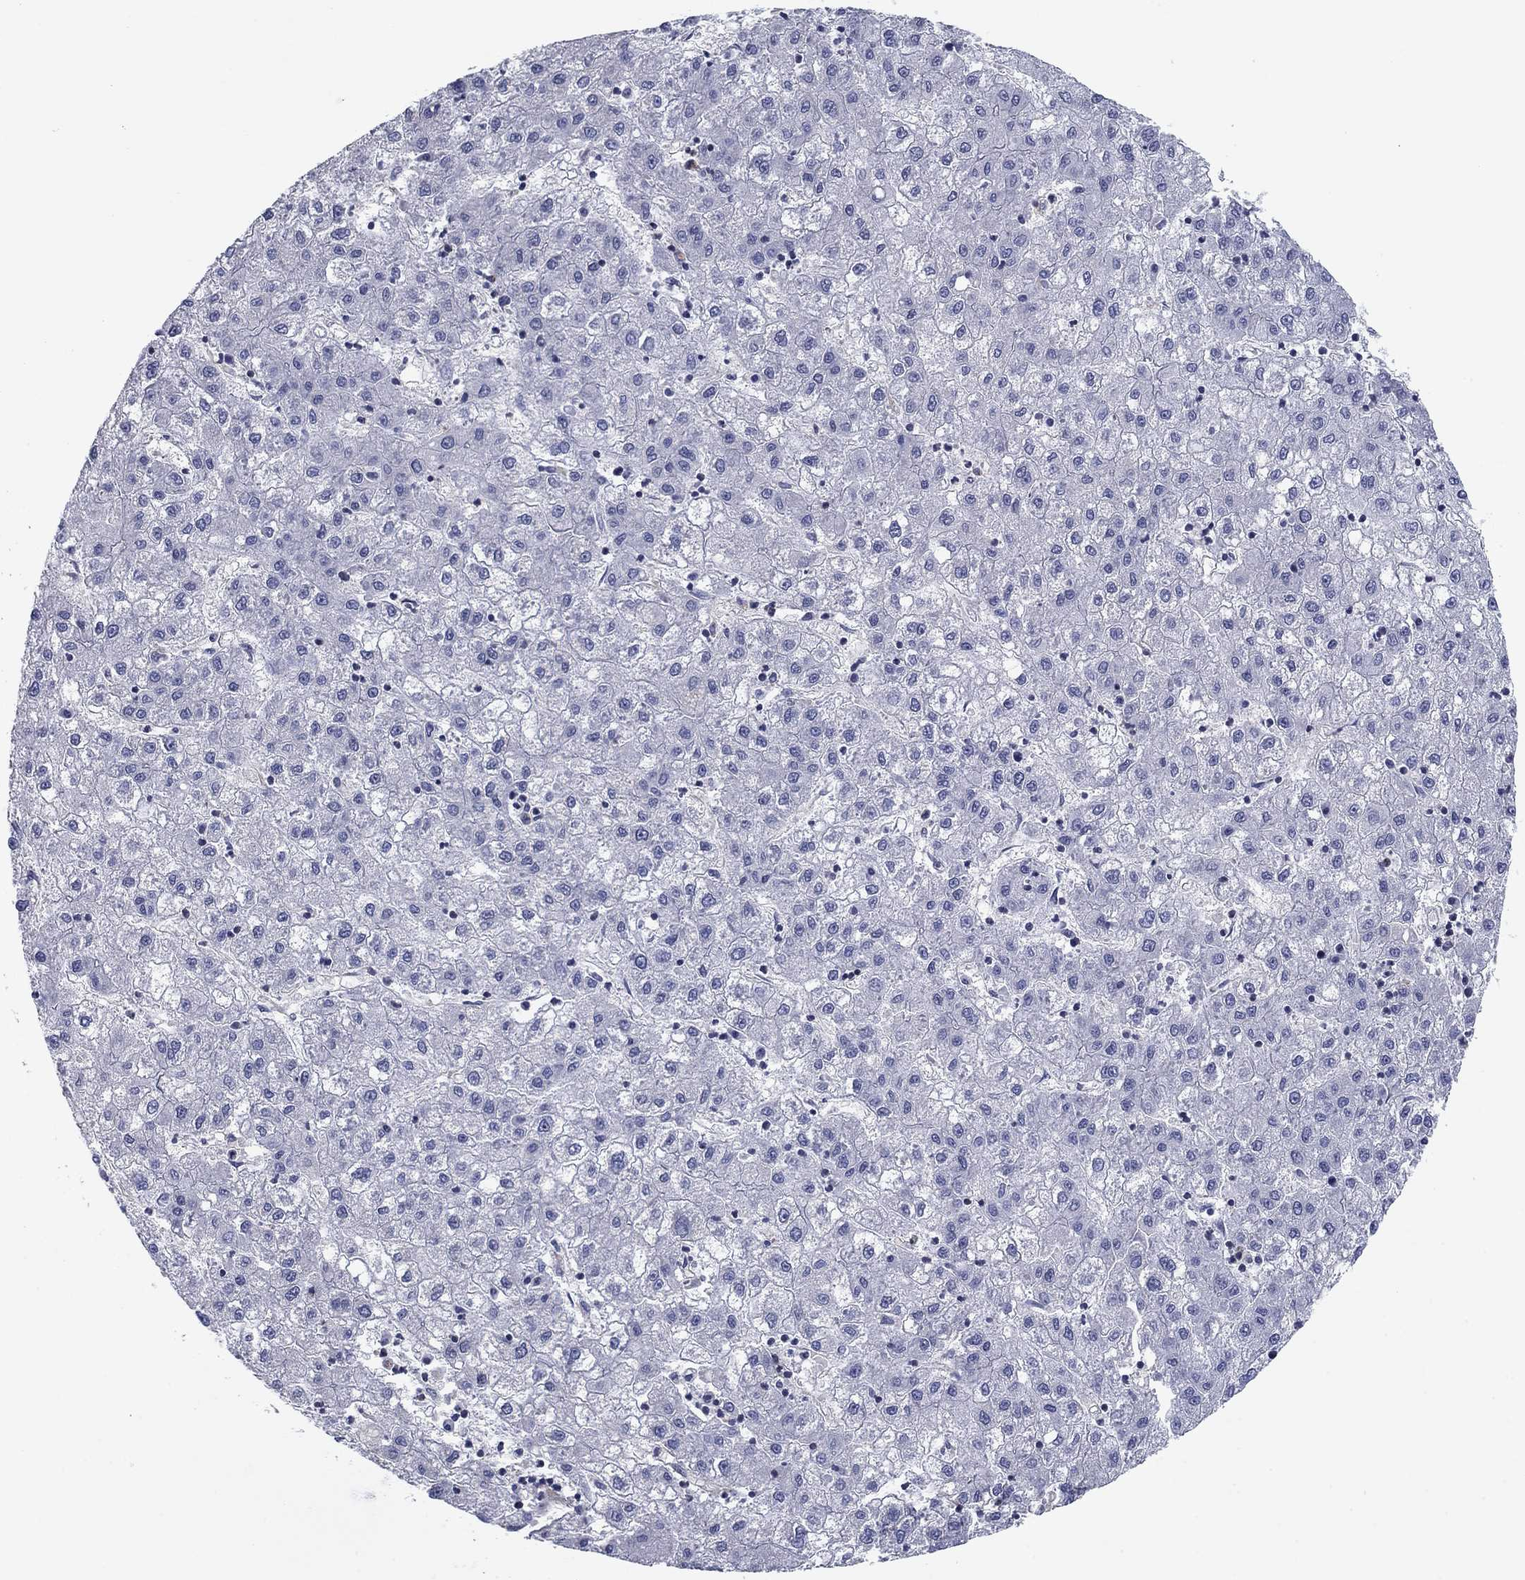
{"staining": {"intensity": "negative", "quantity": "none", "location": "none"}, "tissue": "liver cancer", "cell_type": "Tumor cells", "image_type": "cancer", "snomed": [{"axis": "morphology", "description": "Carcinoma, Hepatocellular, NOS"}, {"axis": "topography", "description": "Liver"}], "caption": "A high-resolution image shows immunohistochemistry staining of liver hepatocellular carcinoma, which demonstrates no significant expression in tumor cells.", "gene": "PSD4", "patient": {"sex": "male", "age": 72}}